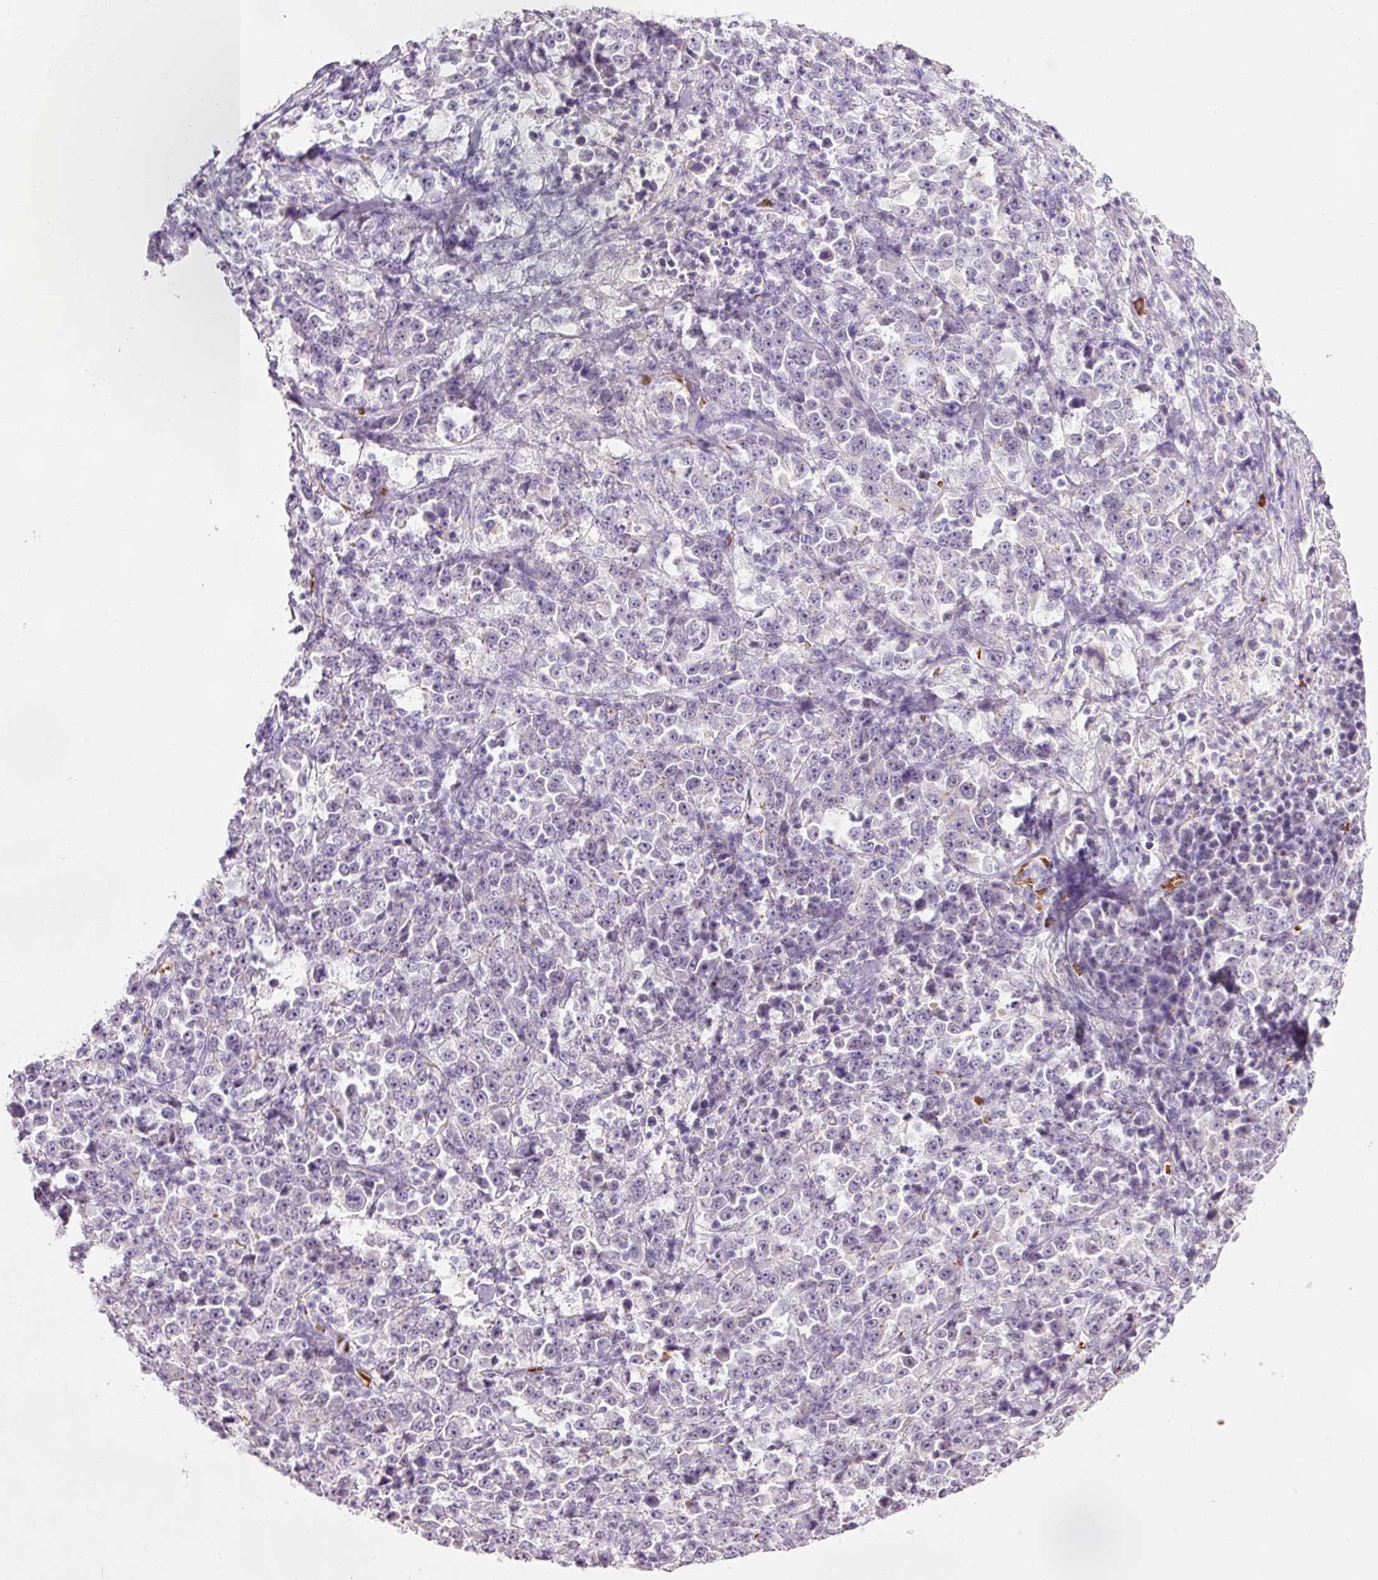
{"staining": {"intensity": "negative", "quantity": "none", "location": "none"}, "tissue": "stomach cancer", "cell_type": "Tumor cells", "image_type": "cancer", "snomed": [{"axis": "morphology", "description": "Normal tissue, NOS"}, {"axis": "morphology", "description": "Adenocarcinoma, NOS"}, {"axis": "topography", "description": "Stomach, upper"}, {"axis": "topography", "description": "Stomach"}], "caption": "The image reveals no significant staining in tumor cells of stomach cancer (adenocarcinoma). The staining was performed using DAB (3,3'-diaminobenzidine) to visualize the protein expression in brown, while the nuclei were stained in blue with hematoxylin (Magnification: 20x).", "gene": "DHRS11", "patient": {"sex": "male", "age": 59}}